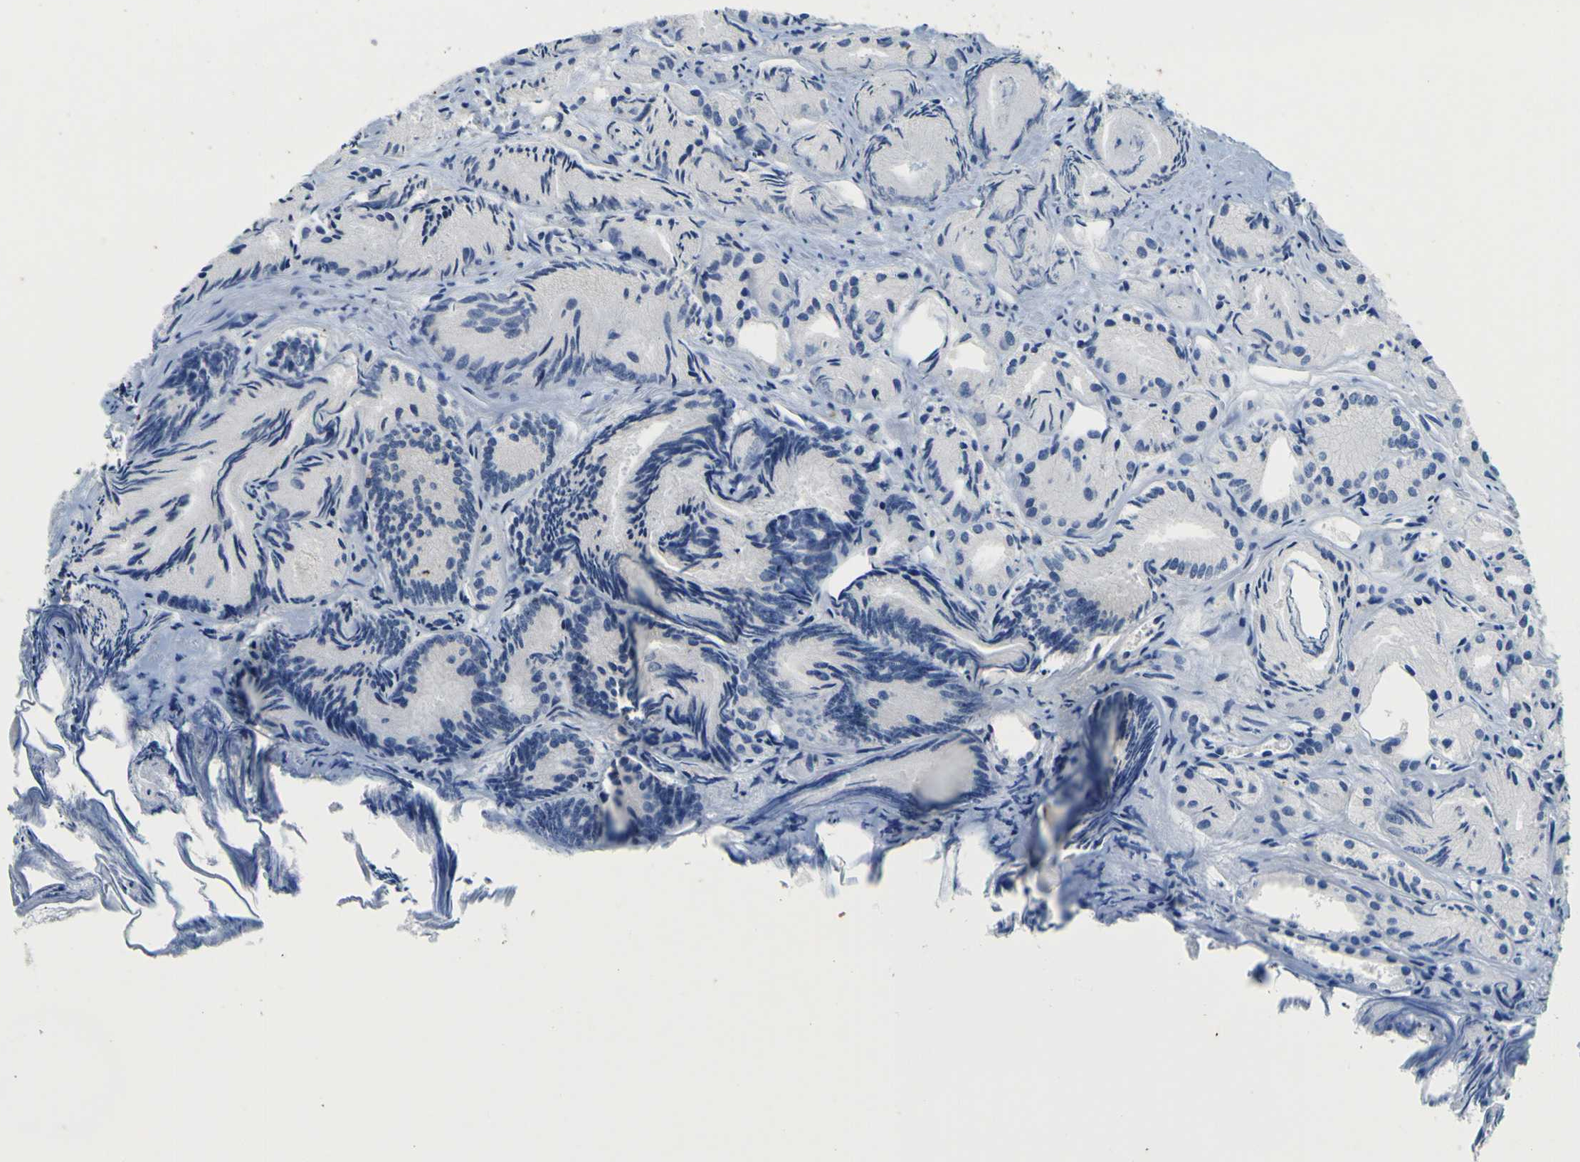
{"staining": {"intensity": "negative", "quantity": "none", "location": "none"}, "tissue": "prostate cancer", "cell_type": "Tumor cells", "image_type": "cancer", "snomed": [{"axis": "morphology", "description": "Adenocarcinoma, Low grade"}, {"axis": "topography", "description": "Prostate"}], "caption": "High power microscopy image of an immunohistochemistry photomicrograph of low-grade adenocarcinoma (prostate), revealing no significant expression in tumor cells.", "gene": "TNIK", "patient": {"sex": "male", "age": 72}}